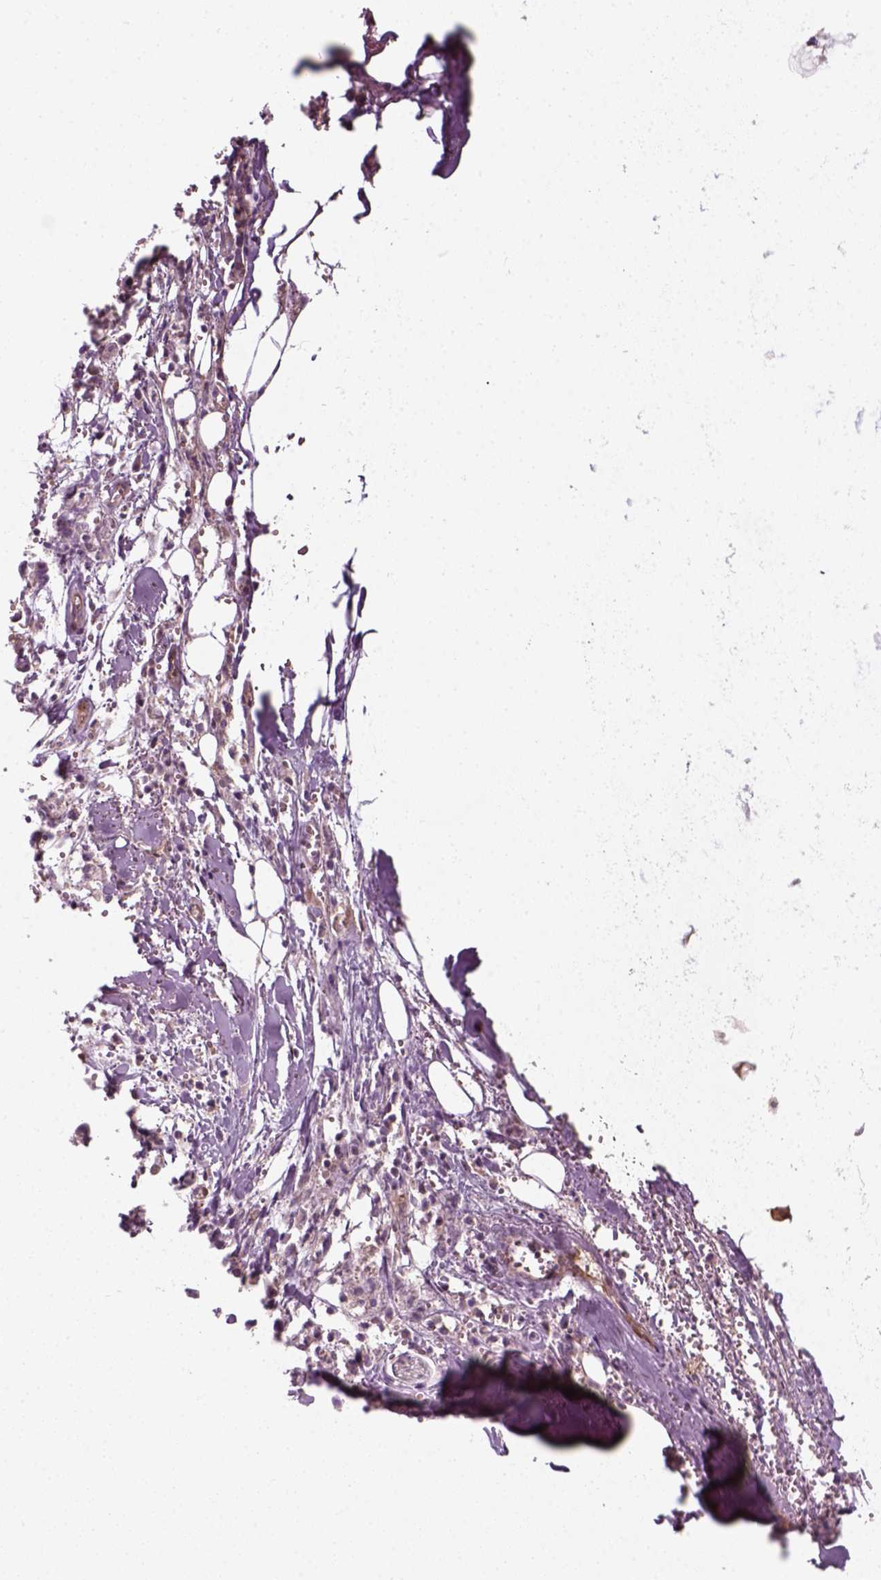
{"staining": {"intensity": "negative", "quantity": "none", "location": "none"}, "tissue": "adipose tissue", "cell_type": "Adipocytes", "image_type": "normal", "snomed": [{"axis": "morphology", "description": "Normal tissue, NOS"}, {"axis": "morphology", "description": "Squamous cell carcinoma, NOS"}, {"axis": "topography", "description": "Cartilage tissue"}, {"axis": "topography", "description": "Bronchus"}, {"axis": "topography", "description": "Lung"}], "caption": "A high-resolution histopathology image shows IHC staining of normal adipose tissue, which shows no significant positivity in adipocytes. The staining was performed using DAB (3,3'-diaminobenzidine) to visualize the protein expression in brown, while the nuclei were stained in blue with hematoxylin (Magnification: 20x).", "gene": "DNASE1L1", "patient": {"sex": "male", "age": 66}}